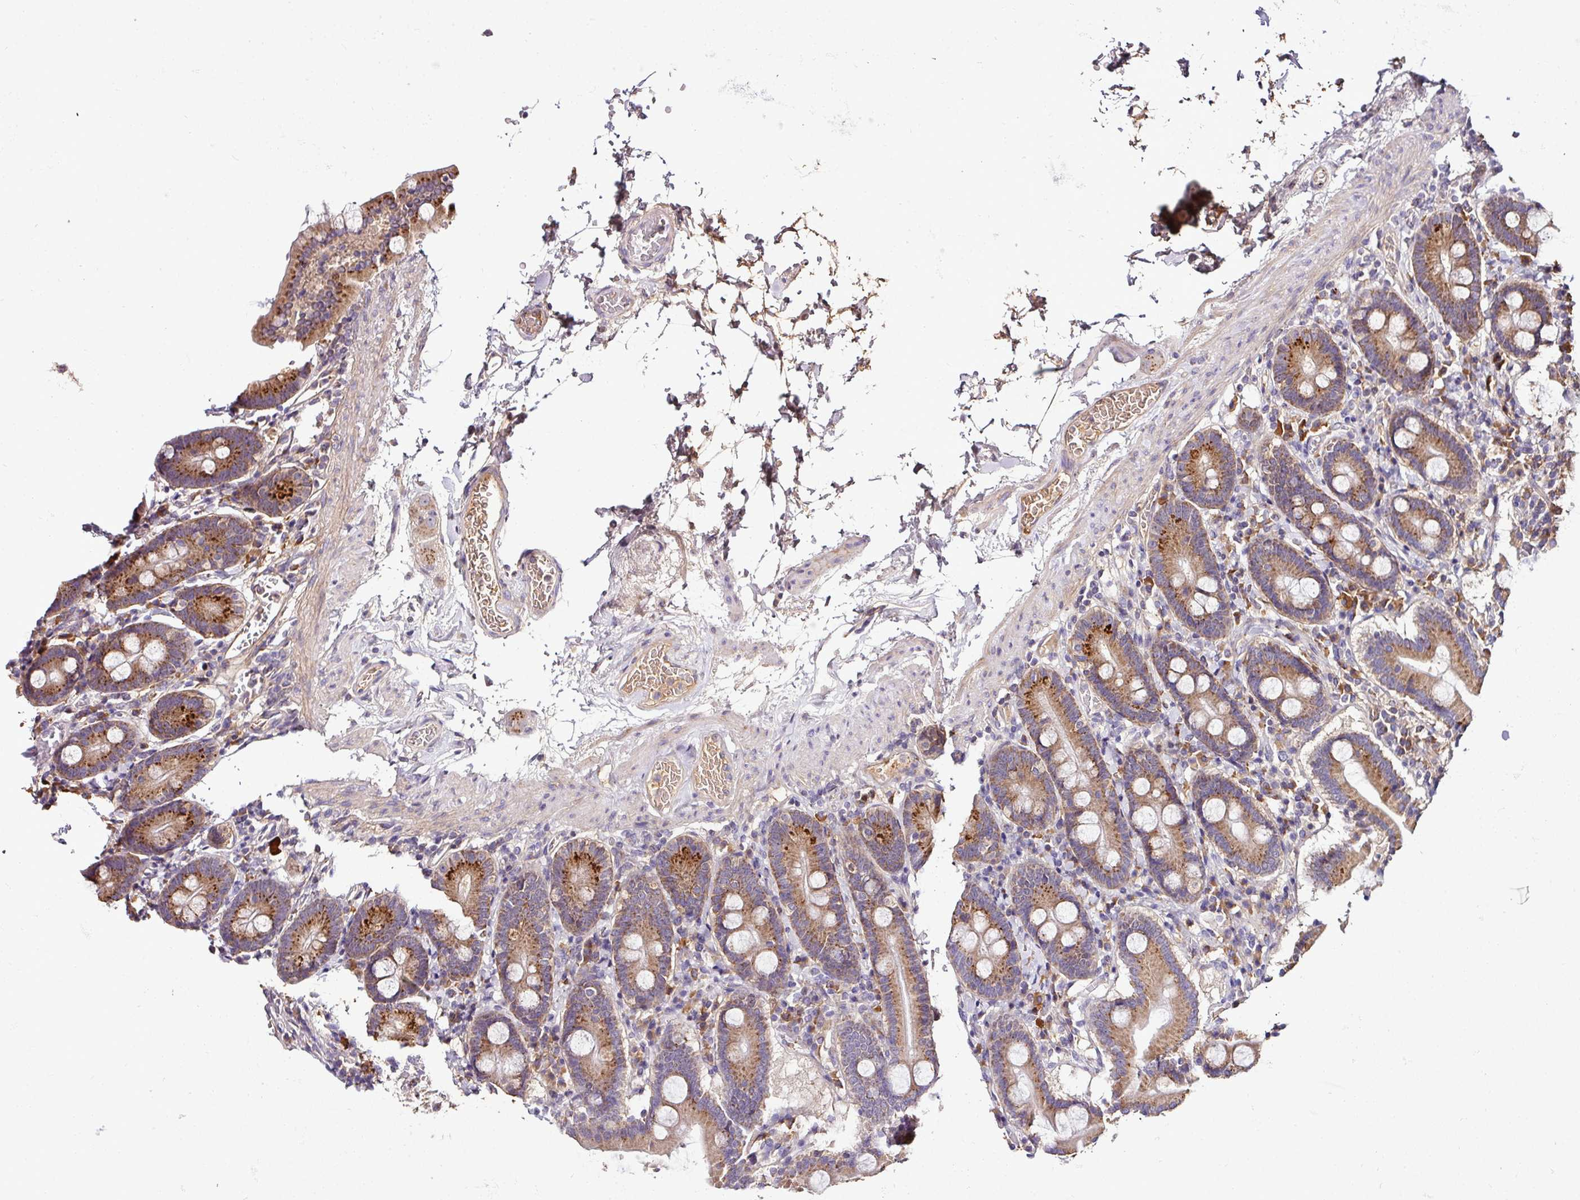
{"staining": {"intensity": "moderate", "quantity": ">75%", "location": "cytoplasmic/membranous"}, "tissue": "duodenum", "cell_type": "Glandular cells", "image_type": "normal", "snomed": [{"axis": "morphology", "description": "Normal tissue, NOS"}, {"axis": "topography", "description": "Duodenum"}], "caption": "The immunohistochemical stain labels moderate cytoplasmic/membranous expression in glandular cells of benign duodenum. (Brightfield microscopy of DAB IHC at high magnification).", "gene": "CPD", "patient": {"sex": "male", "age": 55}}